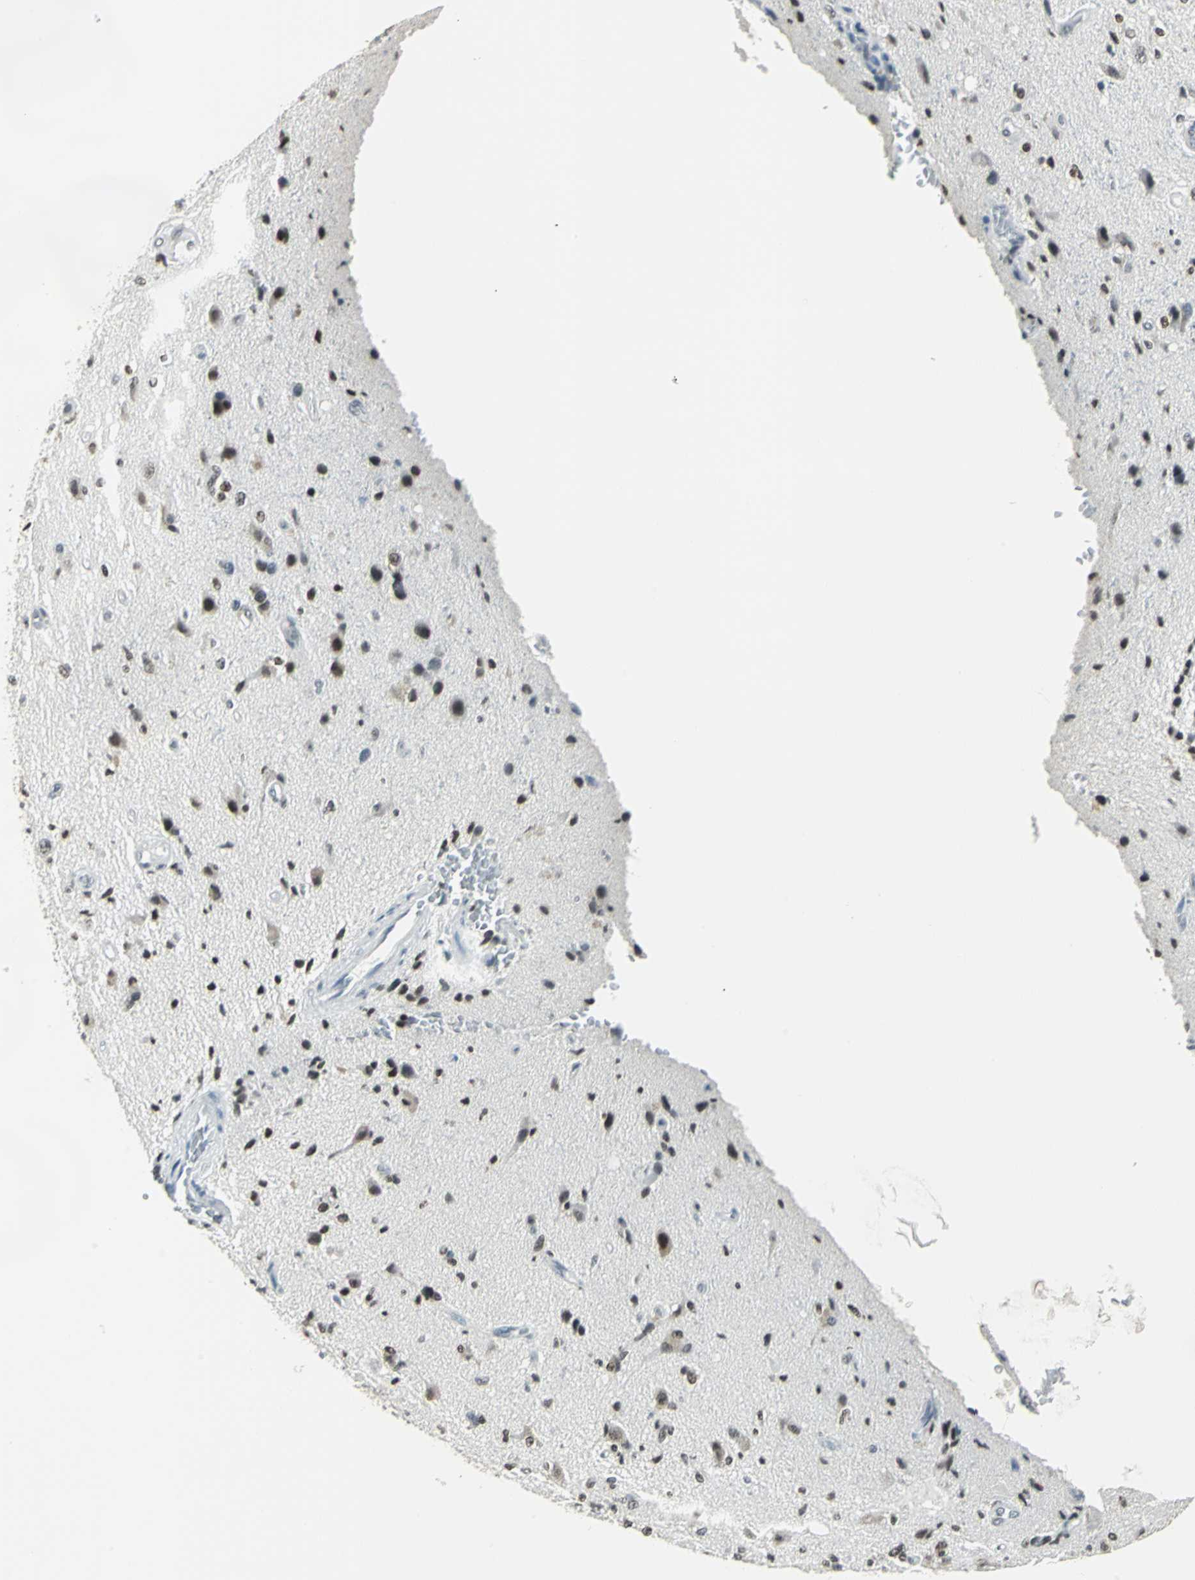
{"staining": {"intensity": "moderate", "quantity": "25%-75%", "location": "nuclear"}, "tissue": "glioma", "cell_type": "Tumor cells", "image_type": "cancer", "snomed": [{"axis": "morphology", "description": "Normal tissue, NOS"}, {"axis": "morphology", "description": "Glioma, malignant, High grade"}, {"axis": "topography", "description": "Cerebral cortex"}], "caption": "High-grade glioma (malignant) tissue displays moderate nuclear expression in about 25%-75% of tumor cells, visualized by immunohistochemistry.", "gene": "ADNP", "patient": {"sex": "male", "age": 77}}